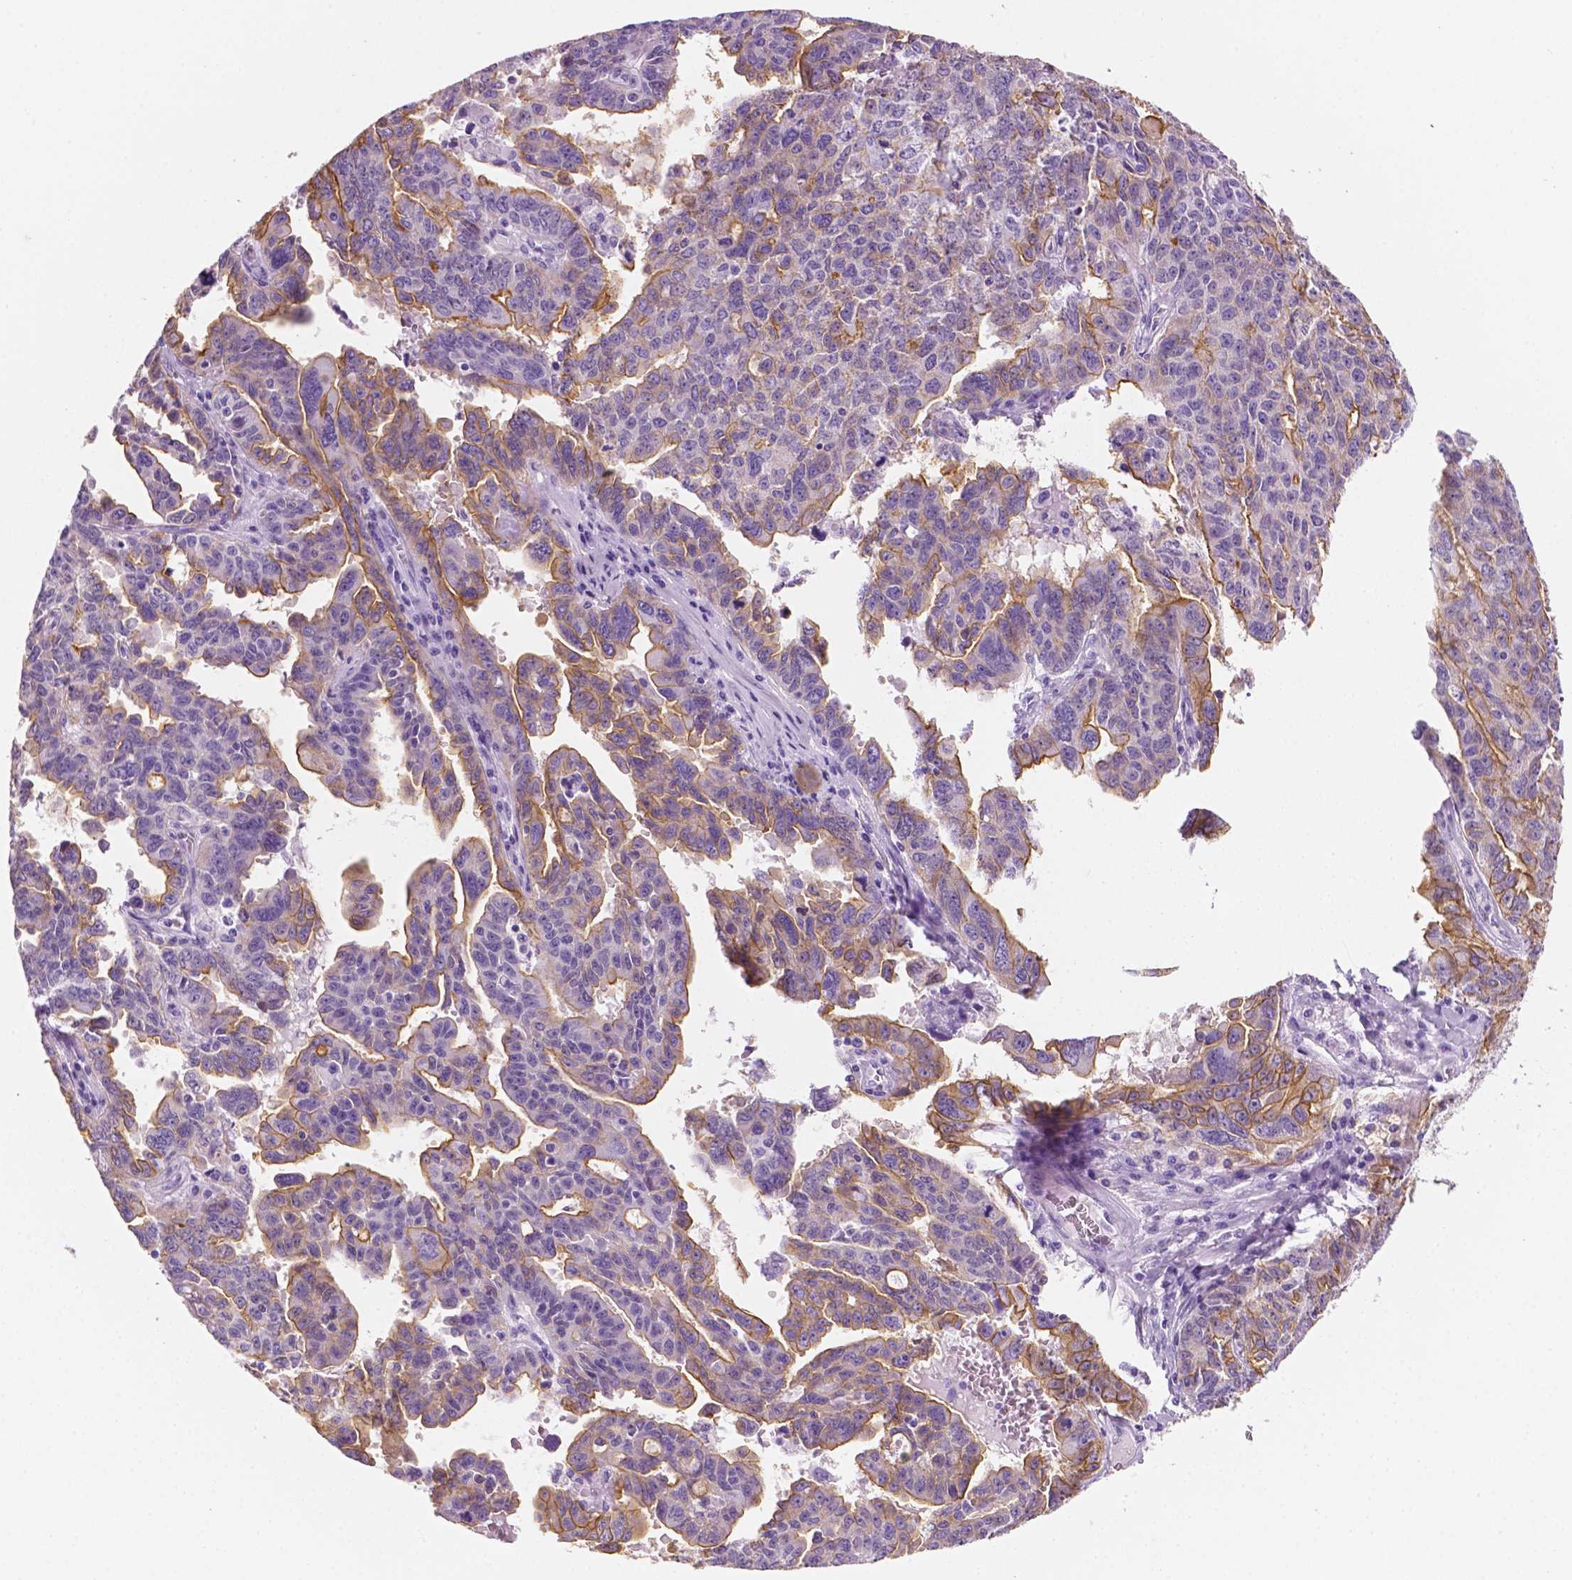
{"staining": {"intensity": "moderate", "quantity": "<25%", "location": "cytoplasmic/membranous"}, "tissue": "ovarian cancer", "cell_type": "Tumor cells", "image_type": "cancer", "snomed": [{"axis": "morphology", "description": "Adenocarcinoma, NOS"}, {"axis": "morphology", "description": "Carcinoma, endometroid"}, {"axis": "topography", "description": "Ovary"}], "caption": "Human ovarian adenocarcinoma stained for a protein (brown) exhibits moderate cytoplasmic/membranous positive expression in about <25% of tumor cells.", "gene": "PPL", "patient": {"sex": "female", "age": 72}}